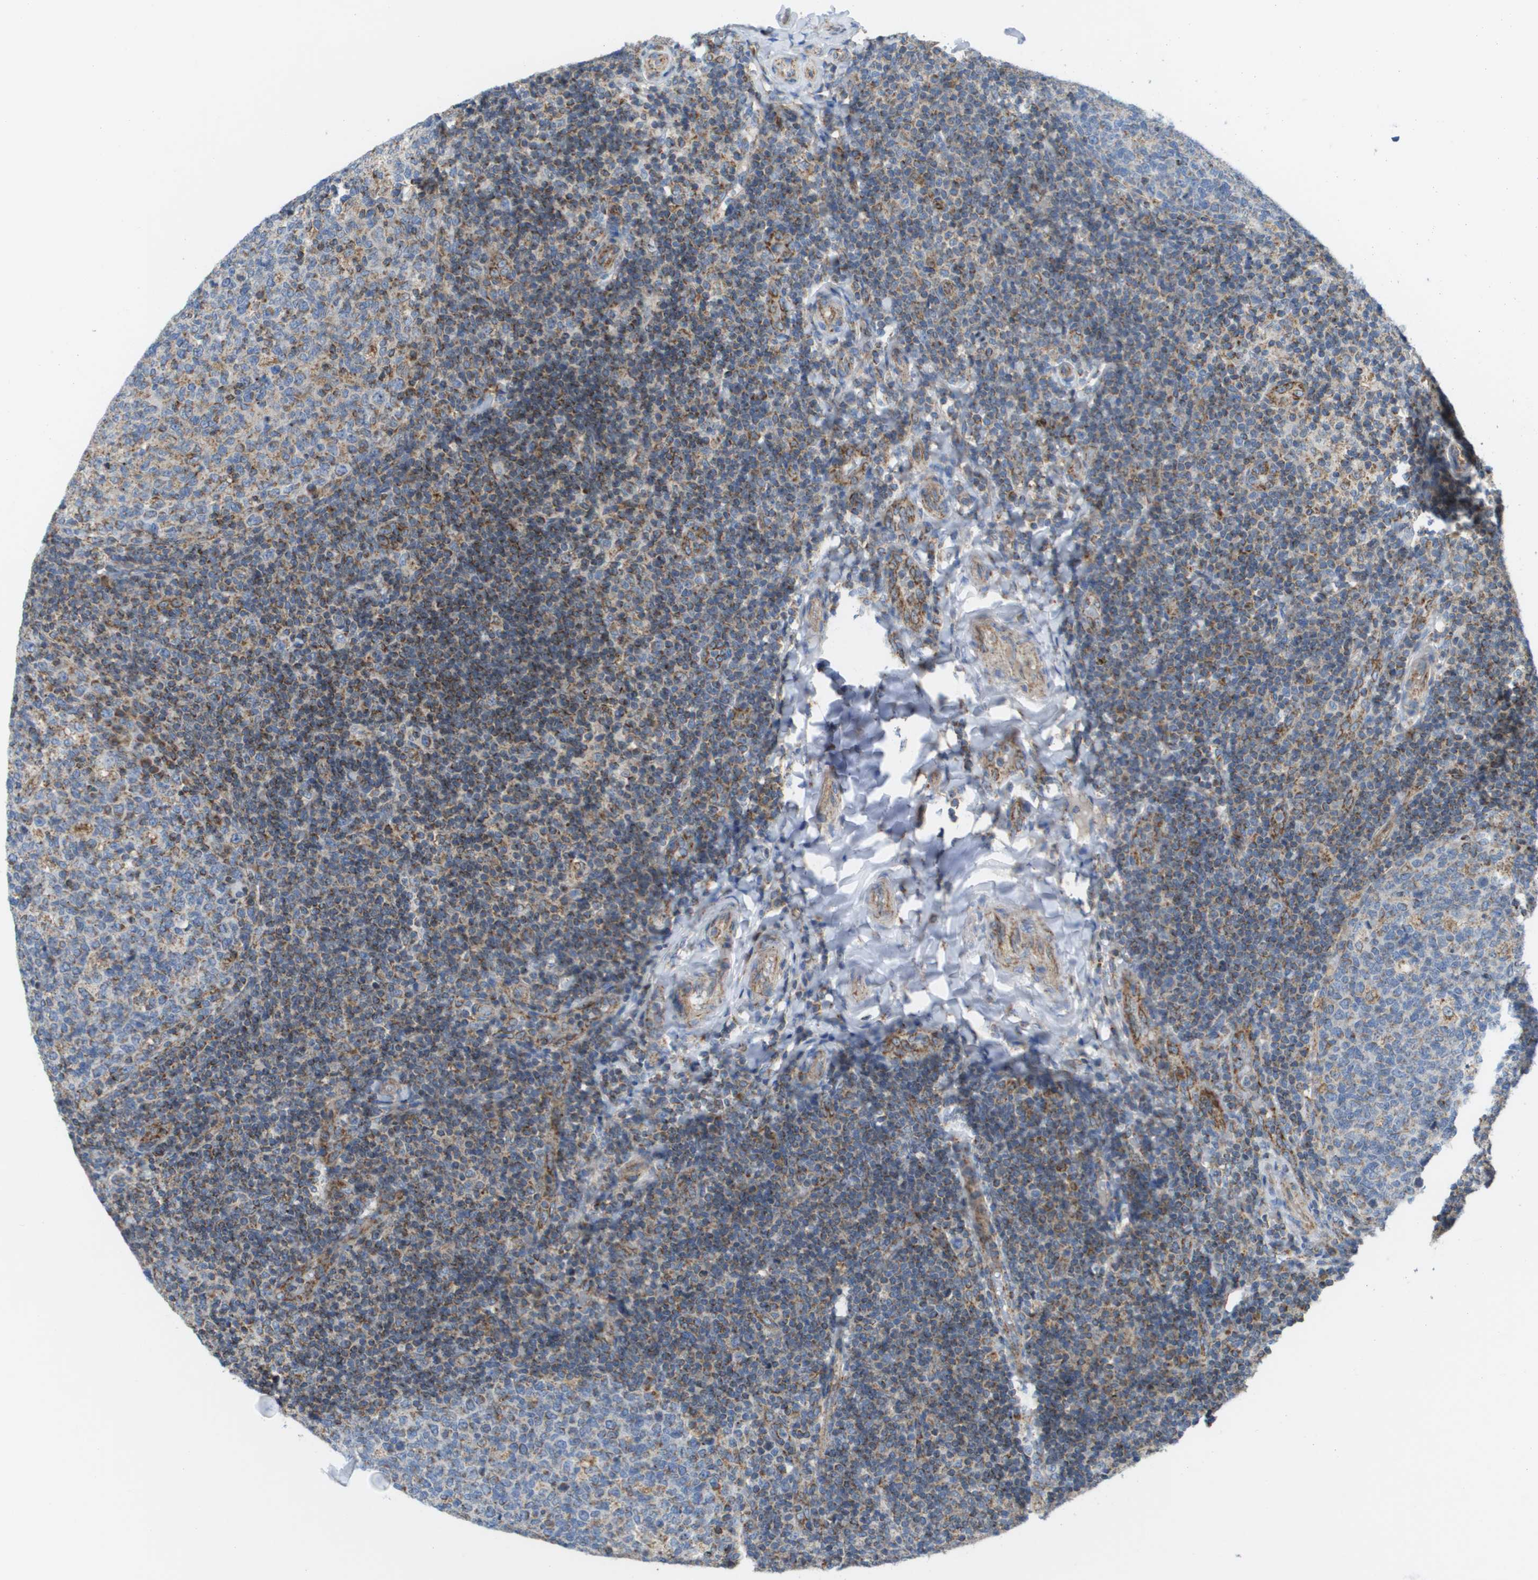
{"staining": {"intensity": "weak", "quantity": "<25%", "location": "cytoplasmic/membranous"}, "tissue": "tonsil", "cell_type": "Germinal center cells", "image_type": "normal", "snomed": [{"axis": "morphology", "description": "Normal tissue, NOS"}, {"axis": "topography", "description": "Tonsil"}], "caption": "Immunohistochemistry (IHC) micrograph of unremarkable human tonsil stained for a protein (brown), which exhibits no staining in germinal center cells. (DAB immunohistochemistry visualized using brightfield microscopy, high magnification).", "gene": "FIS1", "patient": {"sex": "female", "age": 19}}